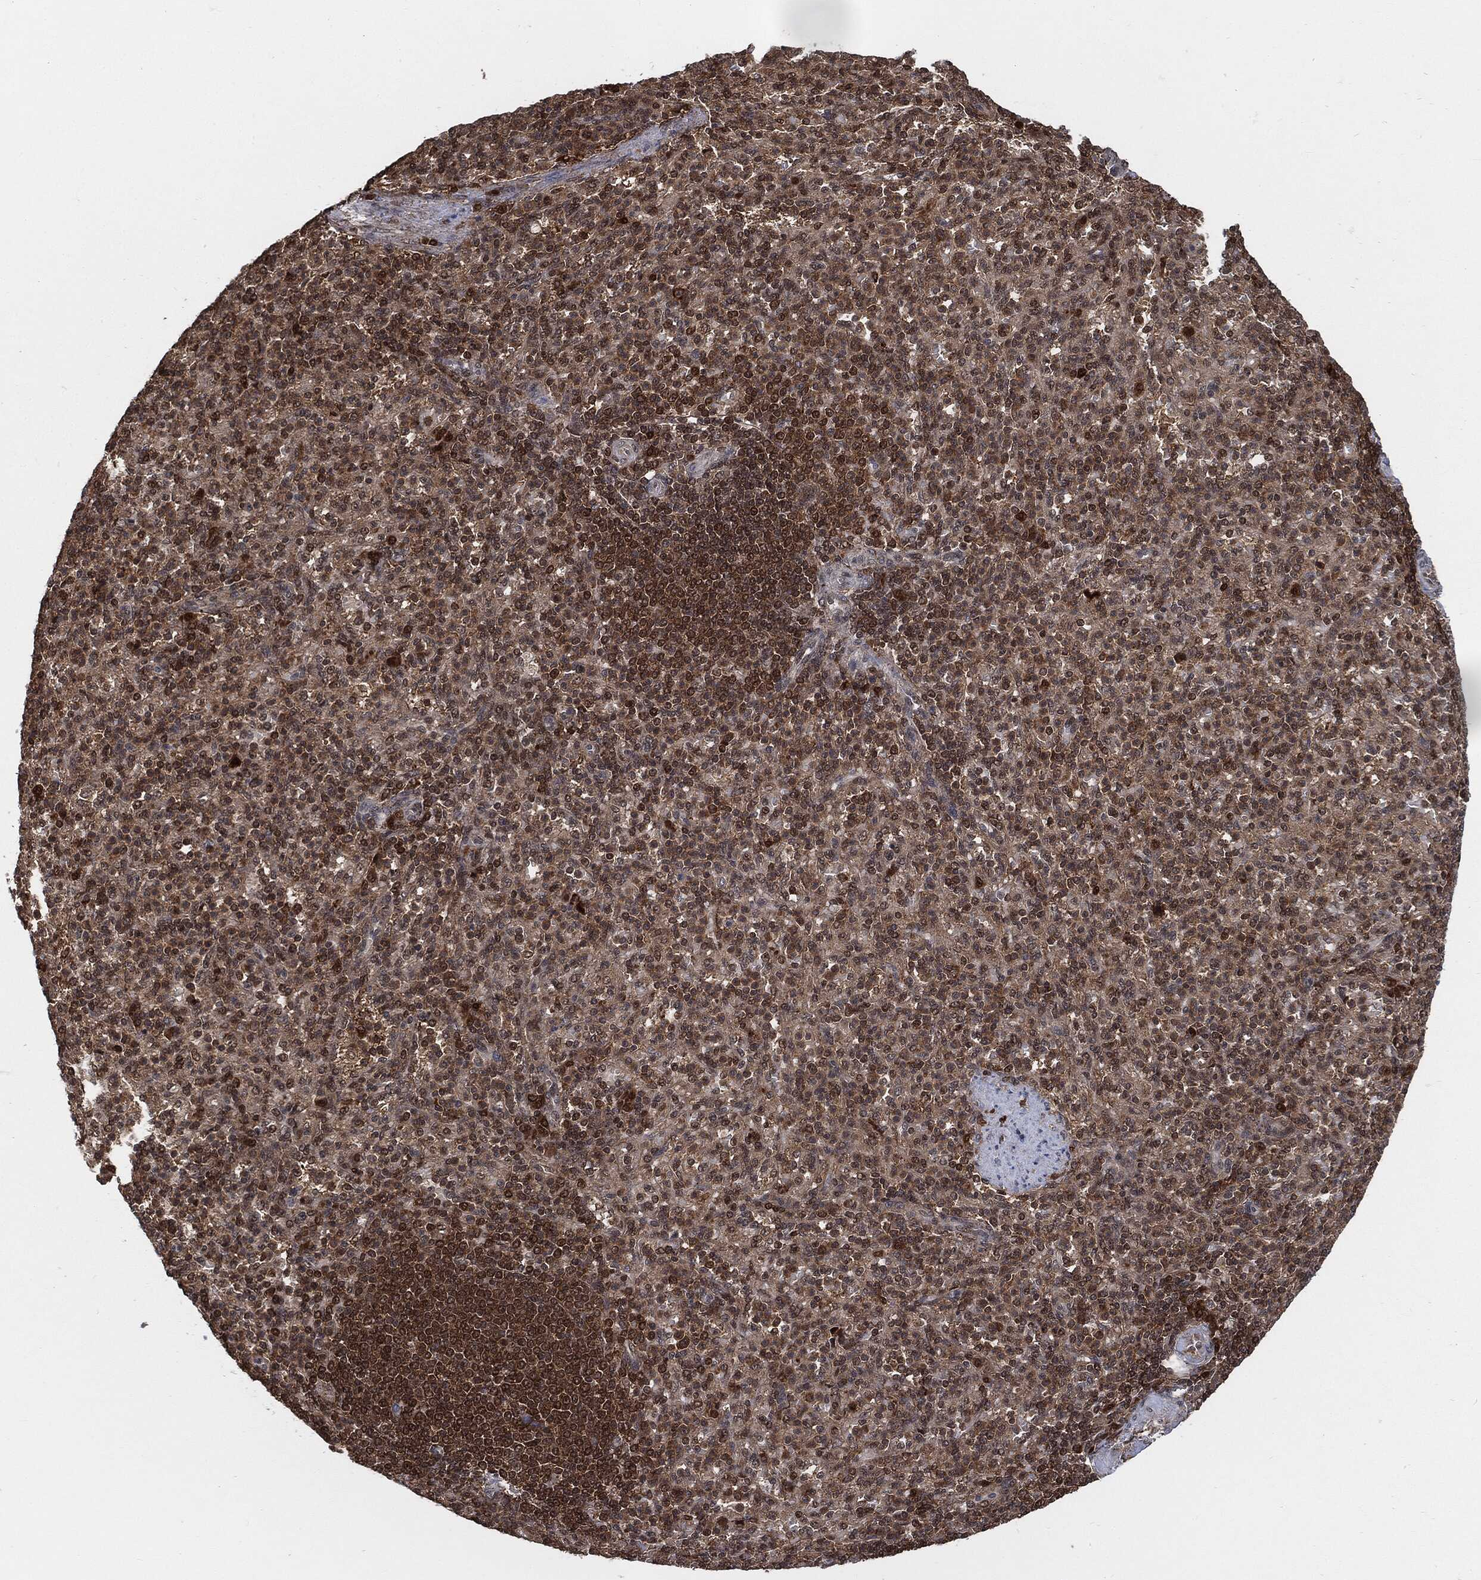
{"staining": {"intensity": "moderate", "quantity": "<25%", "location": "cytoplasmic/membranous,nuclear"}, "tissue": "spleen", "cell_type": "Cells in red pulp", "image_type": "normal", "snomed": [{"axis": "morphology", "description": "Normal tissue, NOS"}, {"axis": "topography", "description": "Spleen"}], "caption": "Approximately <25% of cells in red pulp in normal spleen display moderate cytoplasmic/membranous,nuclear protein positivity as visualized by brown immunohistochemical staining.", "gene": "CUTA", "patient": {"sex": "female", "age": 74}}